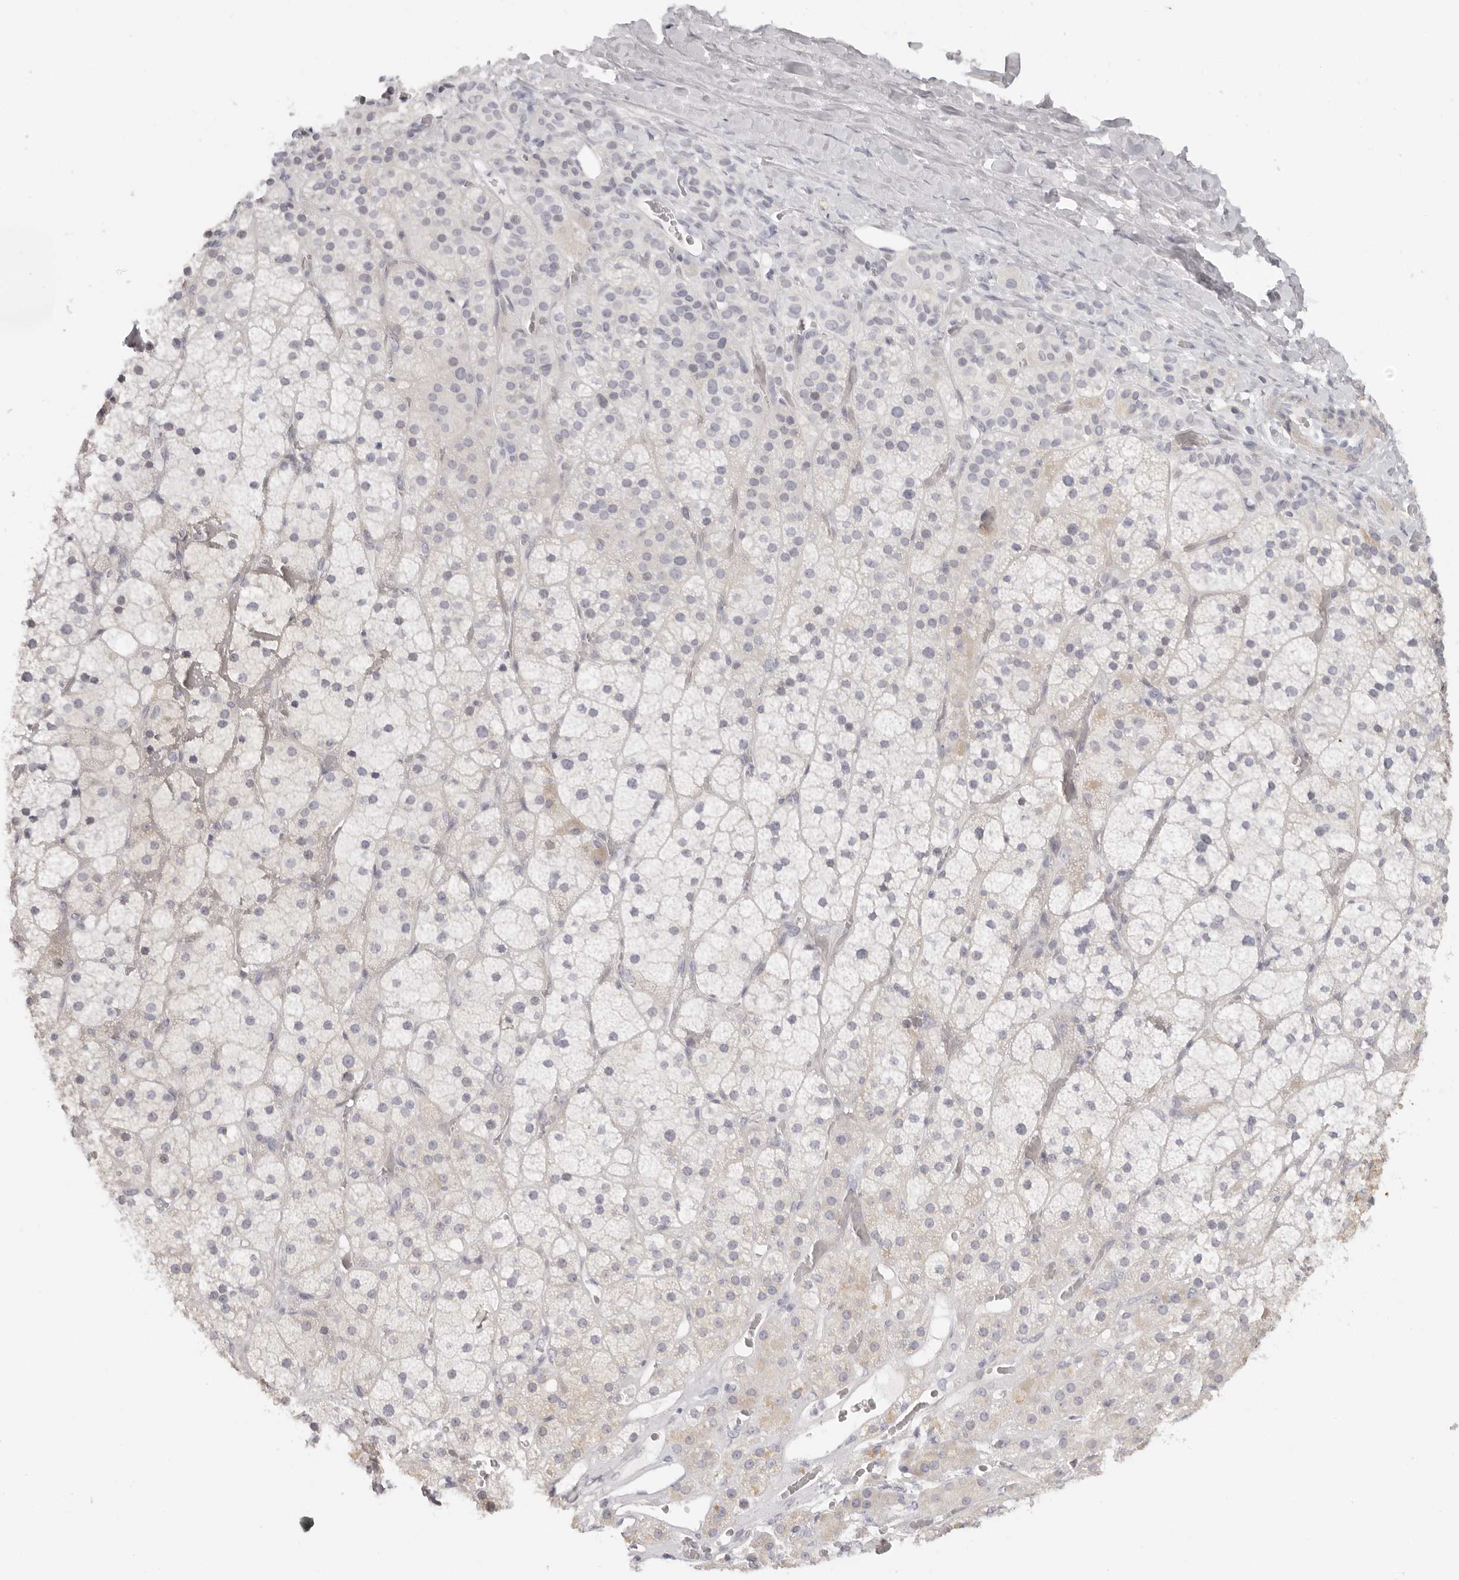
{"staining": {"intensity": "weak", "quantity": "<25%", "location": "cytoplasmic/membranous"}, "tissue": "adrenal gland", "cell_type": "Glandular cells", "image_type": "normal", "snomed": [{"axis": "morphology", "description": "Normal tissue, NOS"}, {"axis": "topography", "description": "Adrenal gland"}], "caption": "A histopathology image of adrenal gland stained for a protein shows no brown staining in glandular cells.", "gene": "RXFP1", "patient": {"sex": "male", "age": 57}}